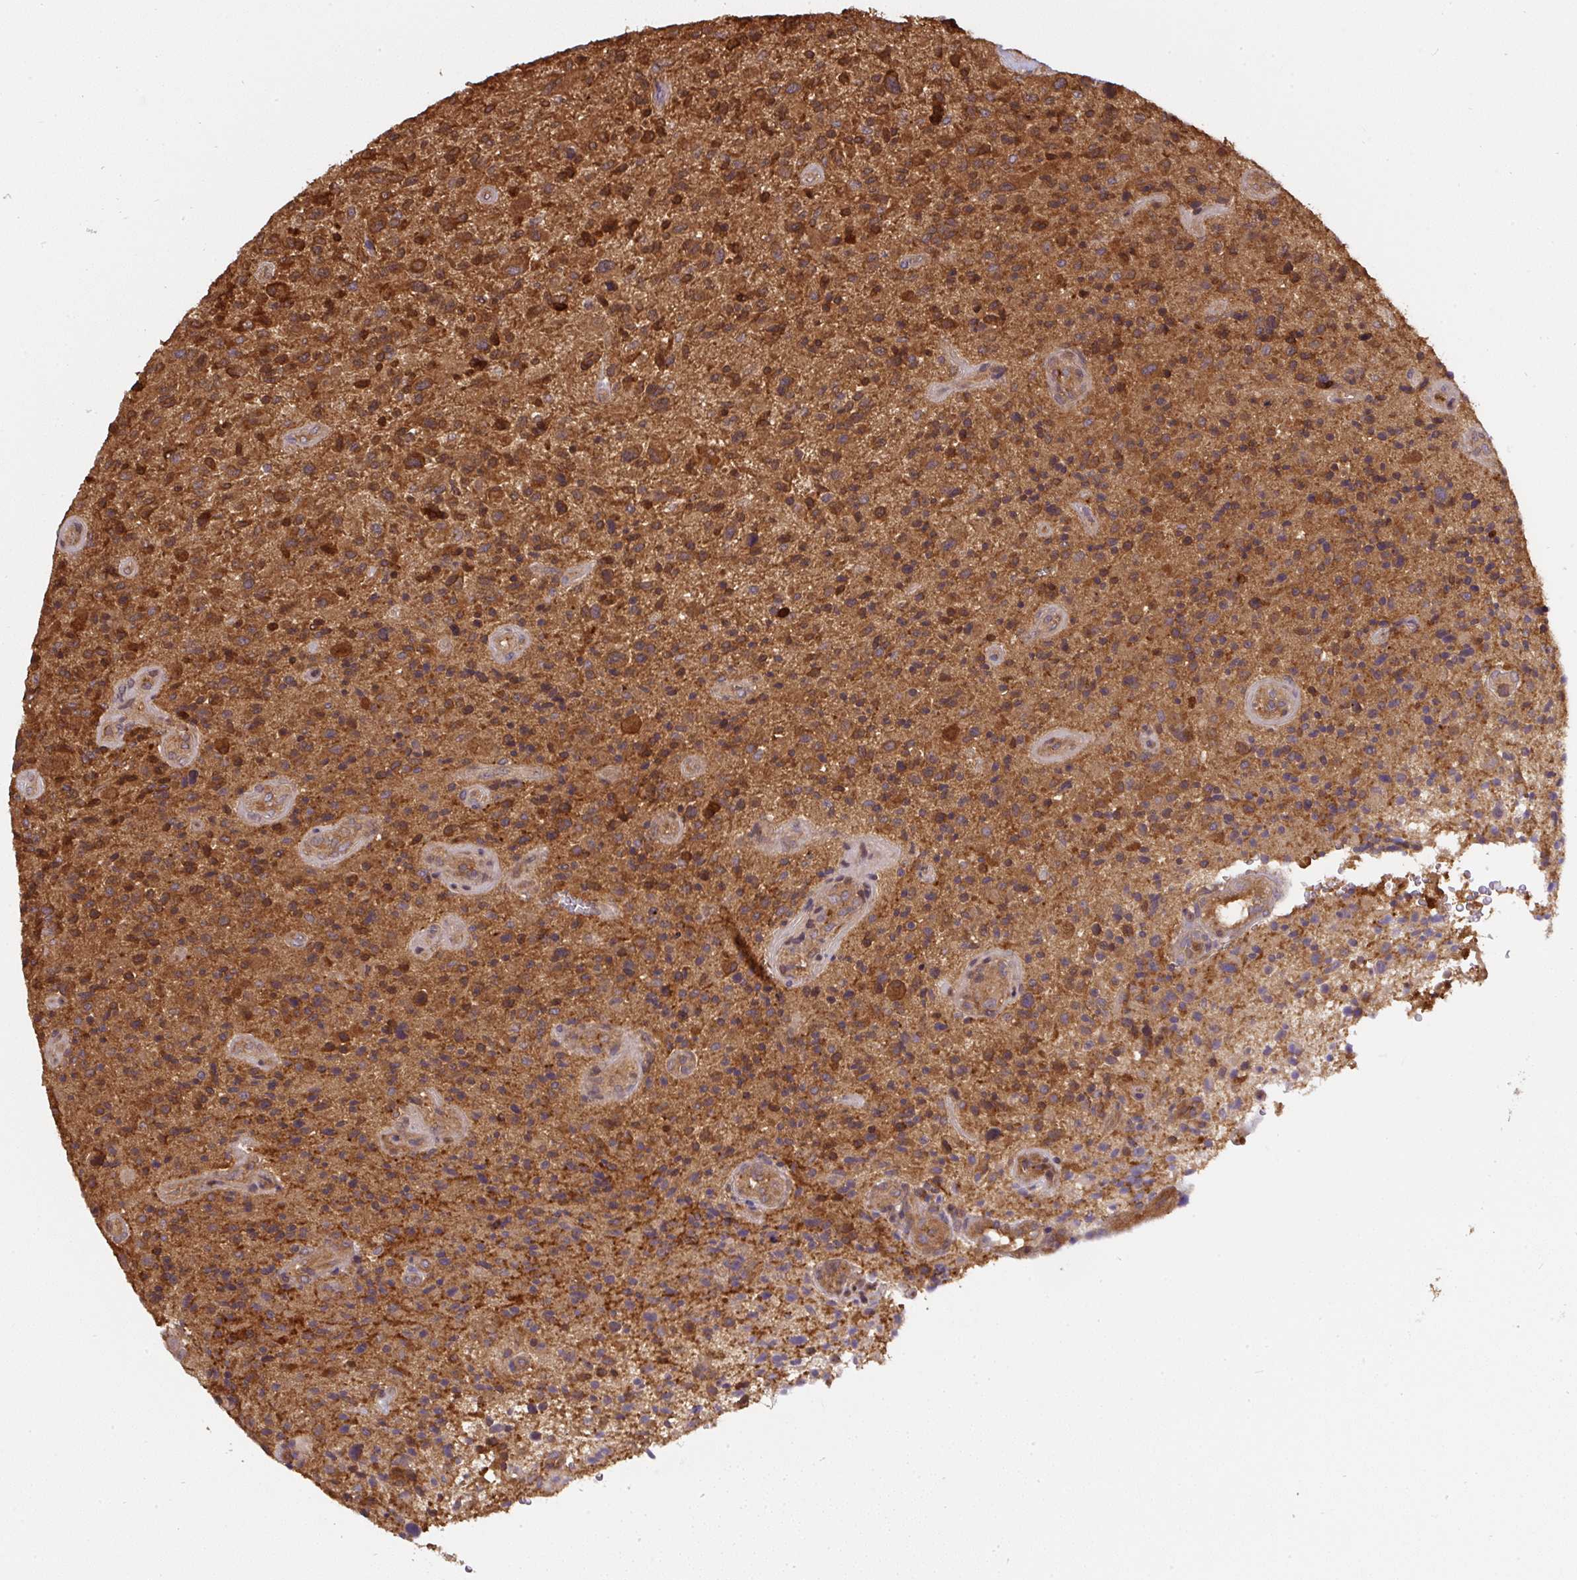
{"staining": {"intensity": "strong", "quantity": ">75%", "location": "cytoplasmic/membranous"}, "tissue": "glioma", "cell_type": "Tumor cells", "image_type": "cancer", "snomed": [{"axis": "morphology", "description": "Glioma, malignant, High grade"}, {"axis": "topography", "description": "Brain"}], "caption": "An image of human malignant high-grade glioma stained for a protein reveals strong cytoplasmic/membranous brown staining in tumor cells.", "gene": "ST13", "patient": {"sex": "male", "age": 47}}